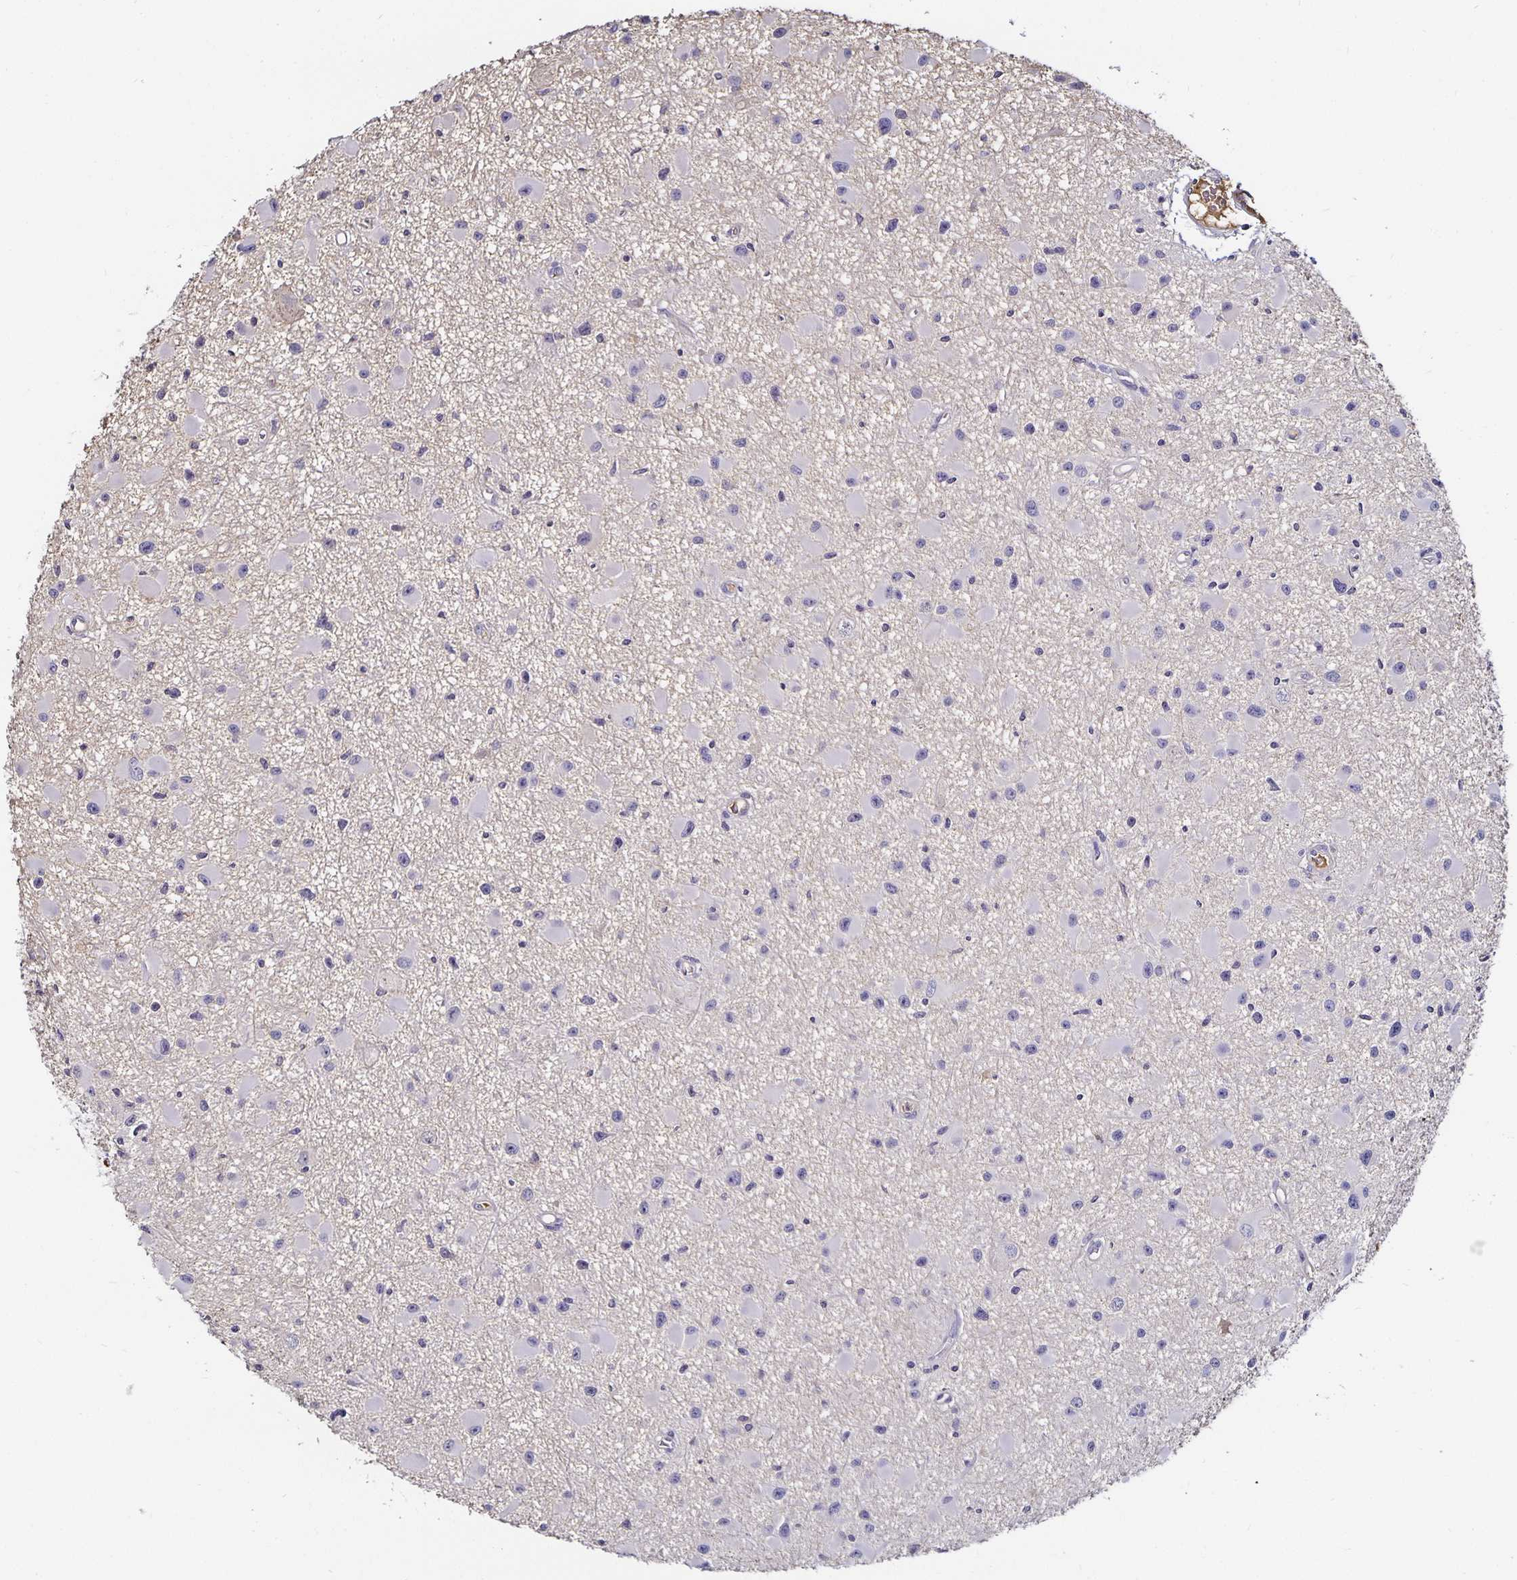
{"staining": {"intensity": "negative", "quantity": "none", "location": "none"}, "tissue": "glioma", "cell_type": "Tumor cells", "image_type": "cancer", "snomed": [{"axis": "morphology", "description": "Glioma, malignant, High grade"}, {"axis": "topography", "description": "Brain"}], "caption": "Protein analysis of high-grade glioma (malignant) demonstrates no significant positivity in tumor cells.", "gene": "TTR", "patient": {"sex": "male", "age": 54}}